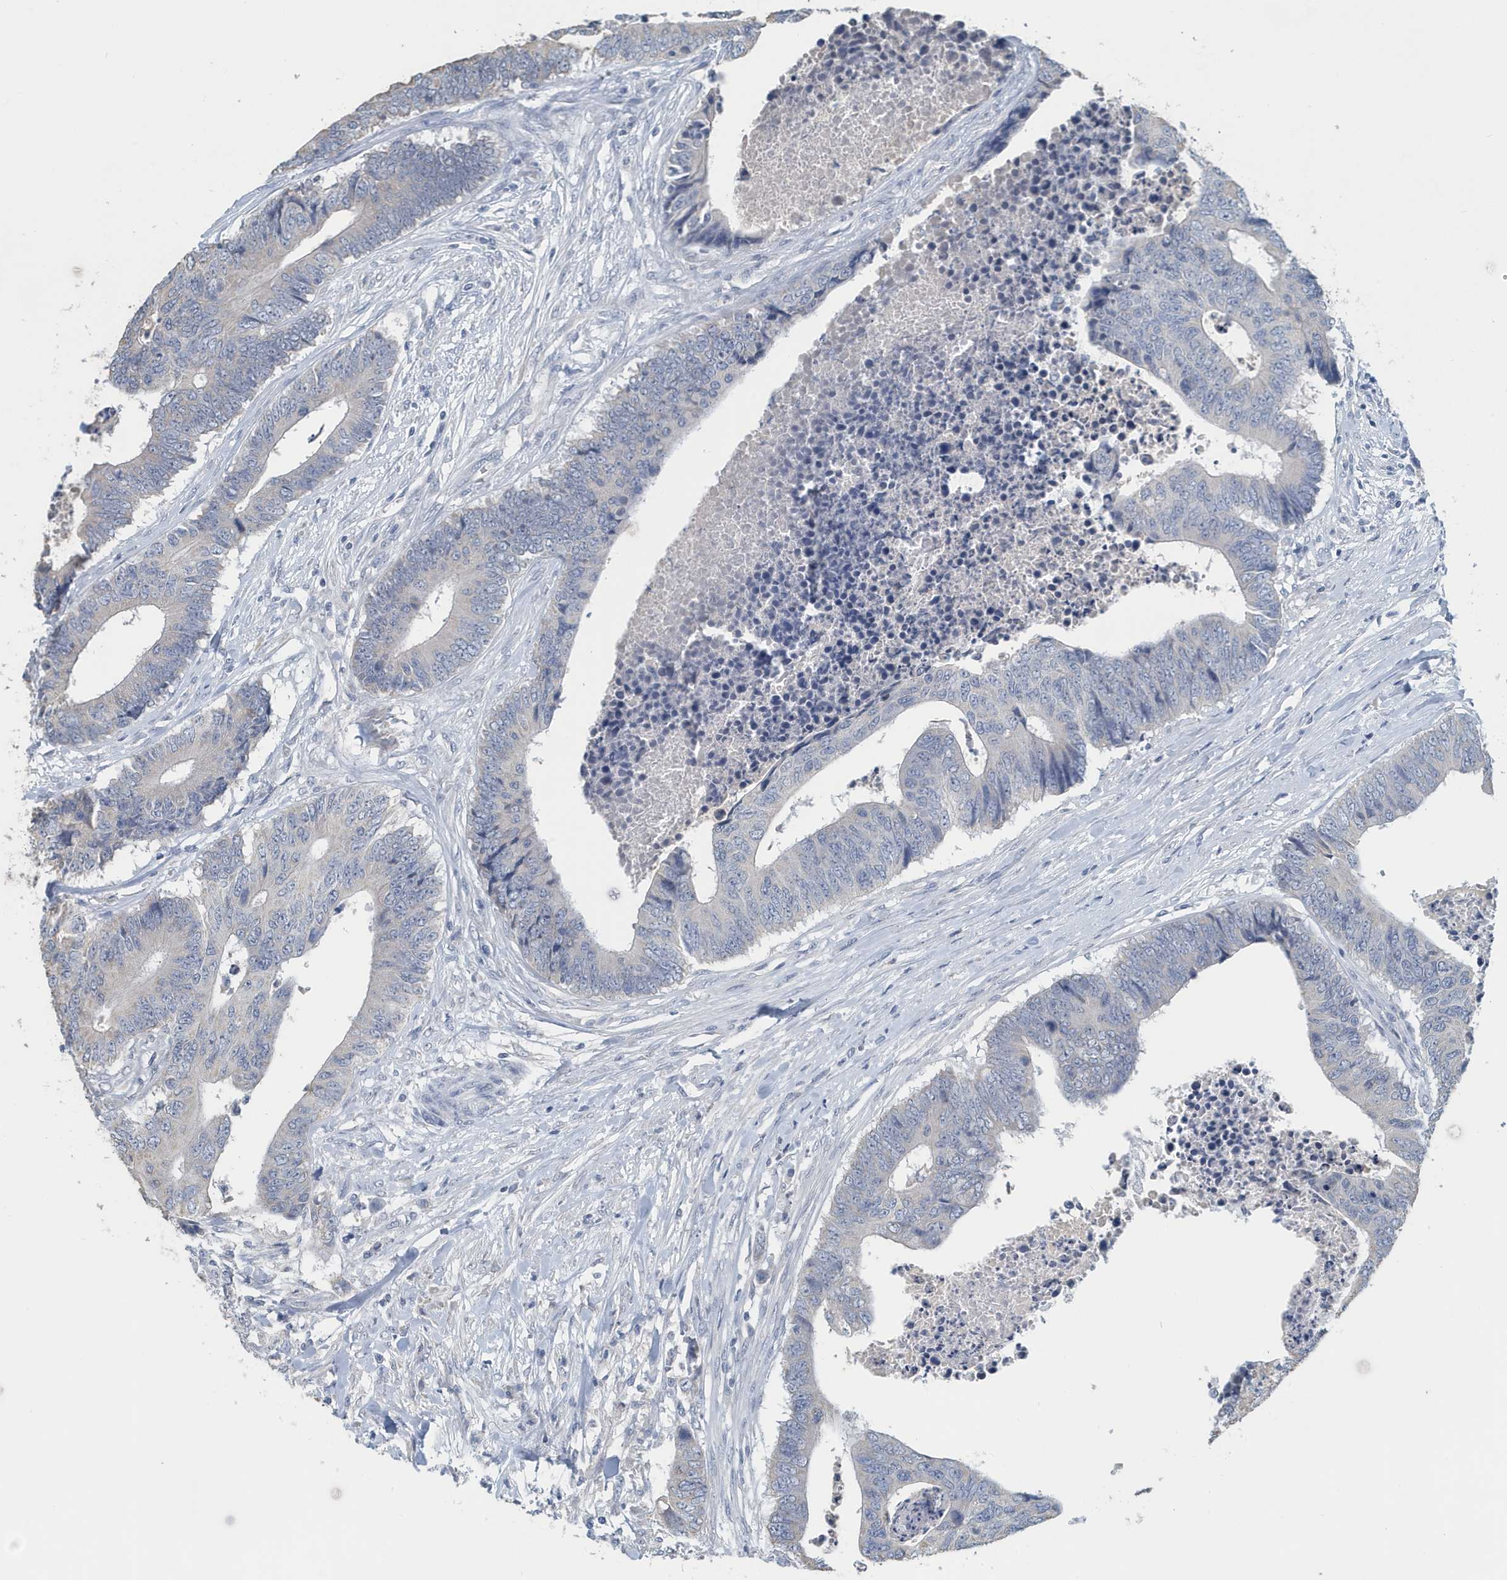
{"staining": {"intensity": "negative", "quantity": "none", "location": "none"}, "tissue": "colorectal cancer", "cell_type": "Tumor cells", "image_type": "cancer", "snomed": [{"axis": "morphology", "description": "Adenocarcinoma, NOS"}, {"axis": "topography", "description": "Rectum"}], "caption": "IHC image of neoplastic tissue: human adenocarcinoma (colorectal) stained with DAB demonstrates no significant protein positivity in tumor cells.", "gene": "UGT2B4", "patient": {"sex": "male", "age": 84}}